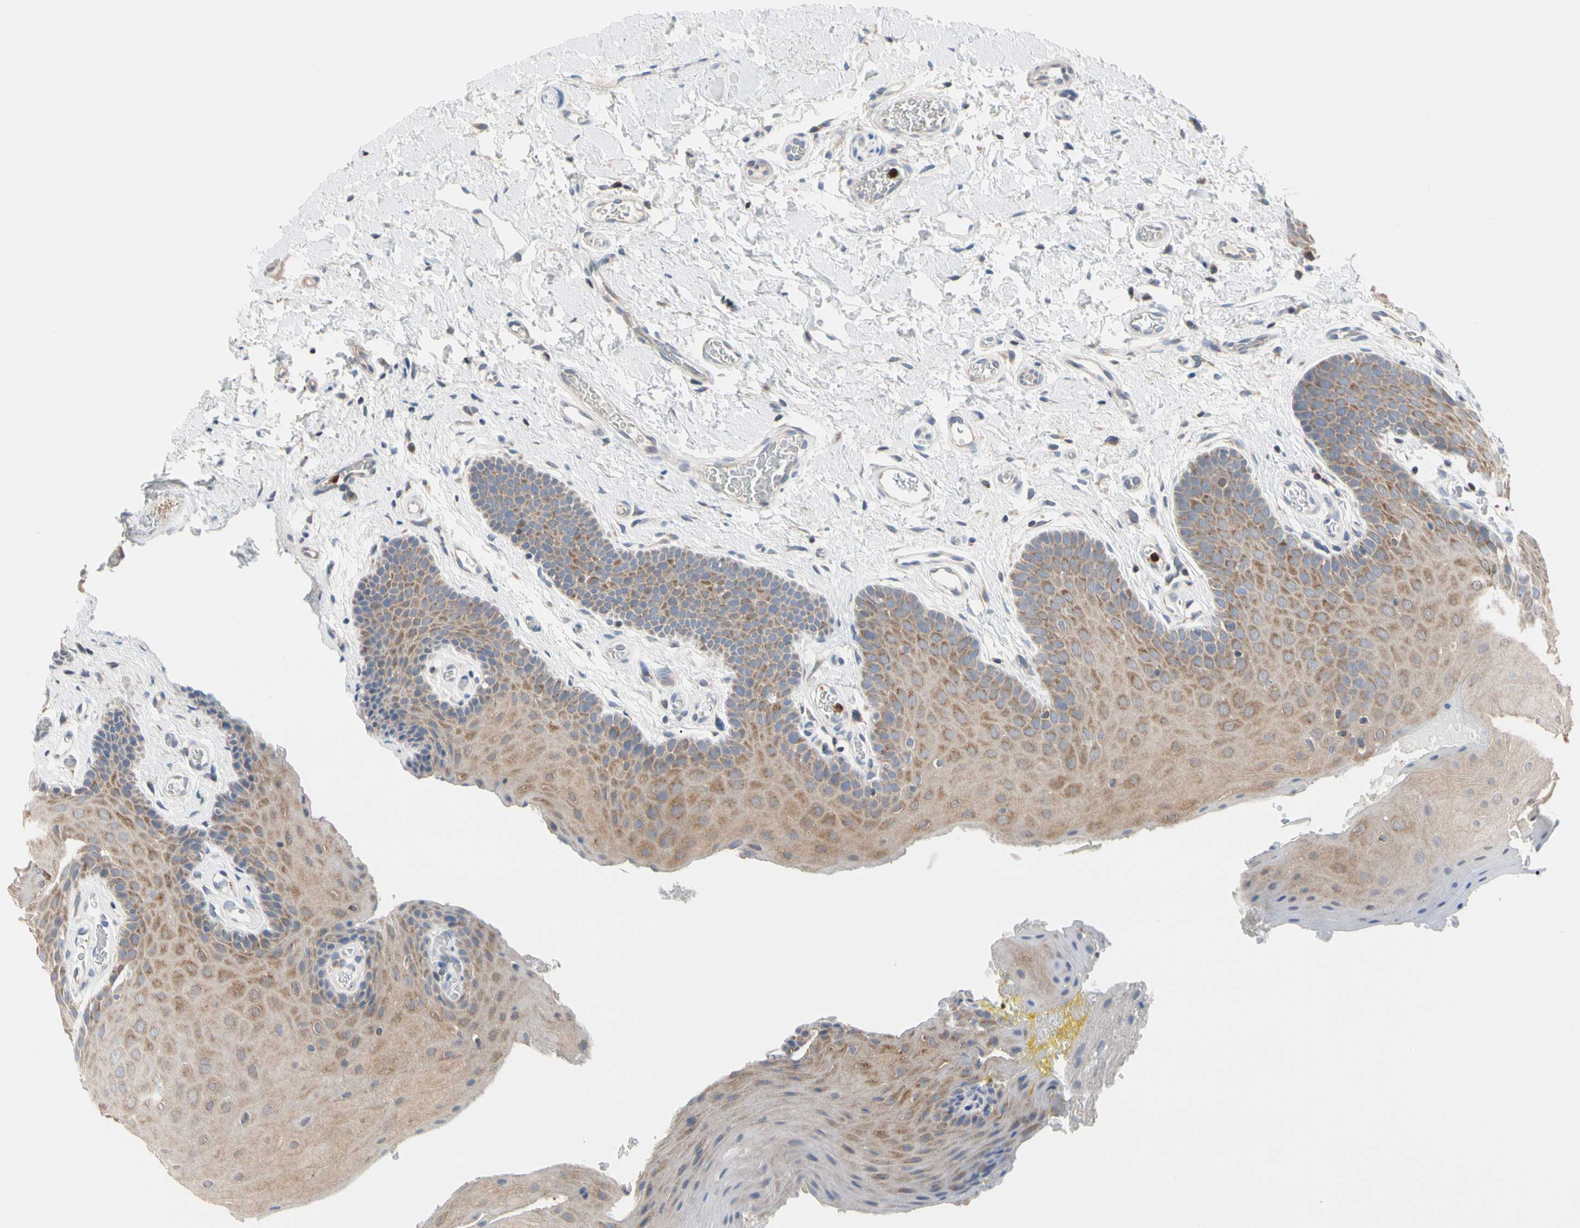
{"staining": {"intensity": "moderate", "quantity": ">75%", "location": "cytoplasmic/membranous"}, "tissue": "oral mucosa", "cell_type": "Squamous epithelial cells", "image_type": "normal", "snomed": [{"axis": "morphology", "description": "Normal tissue, NOS"}, {"axis": "topography", "description": "Oral tissue"}], "caption": "Moderate cytoplasmic/membranous protein positivity is appreciated in about >75% of squamous epithelial cells in oral mucosa. (DAB IHC with brightfield microscopy, high magnification).", "gene": "MCL1", "patient": {"sex": "male", "age": 54}}